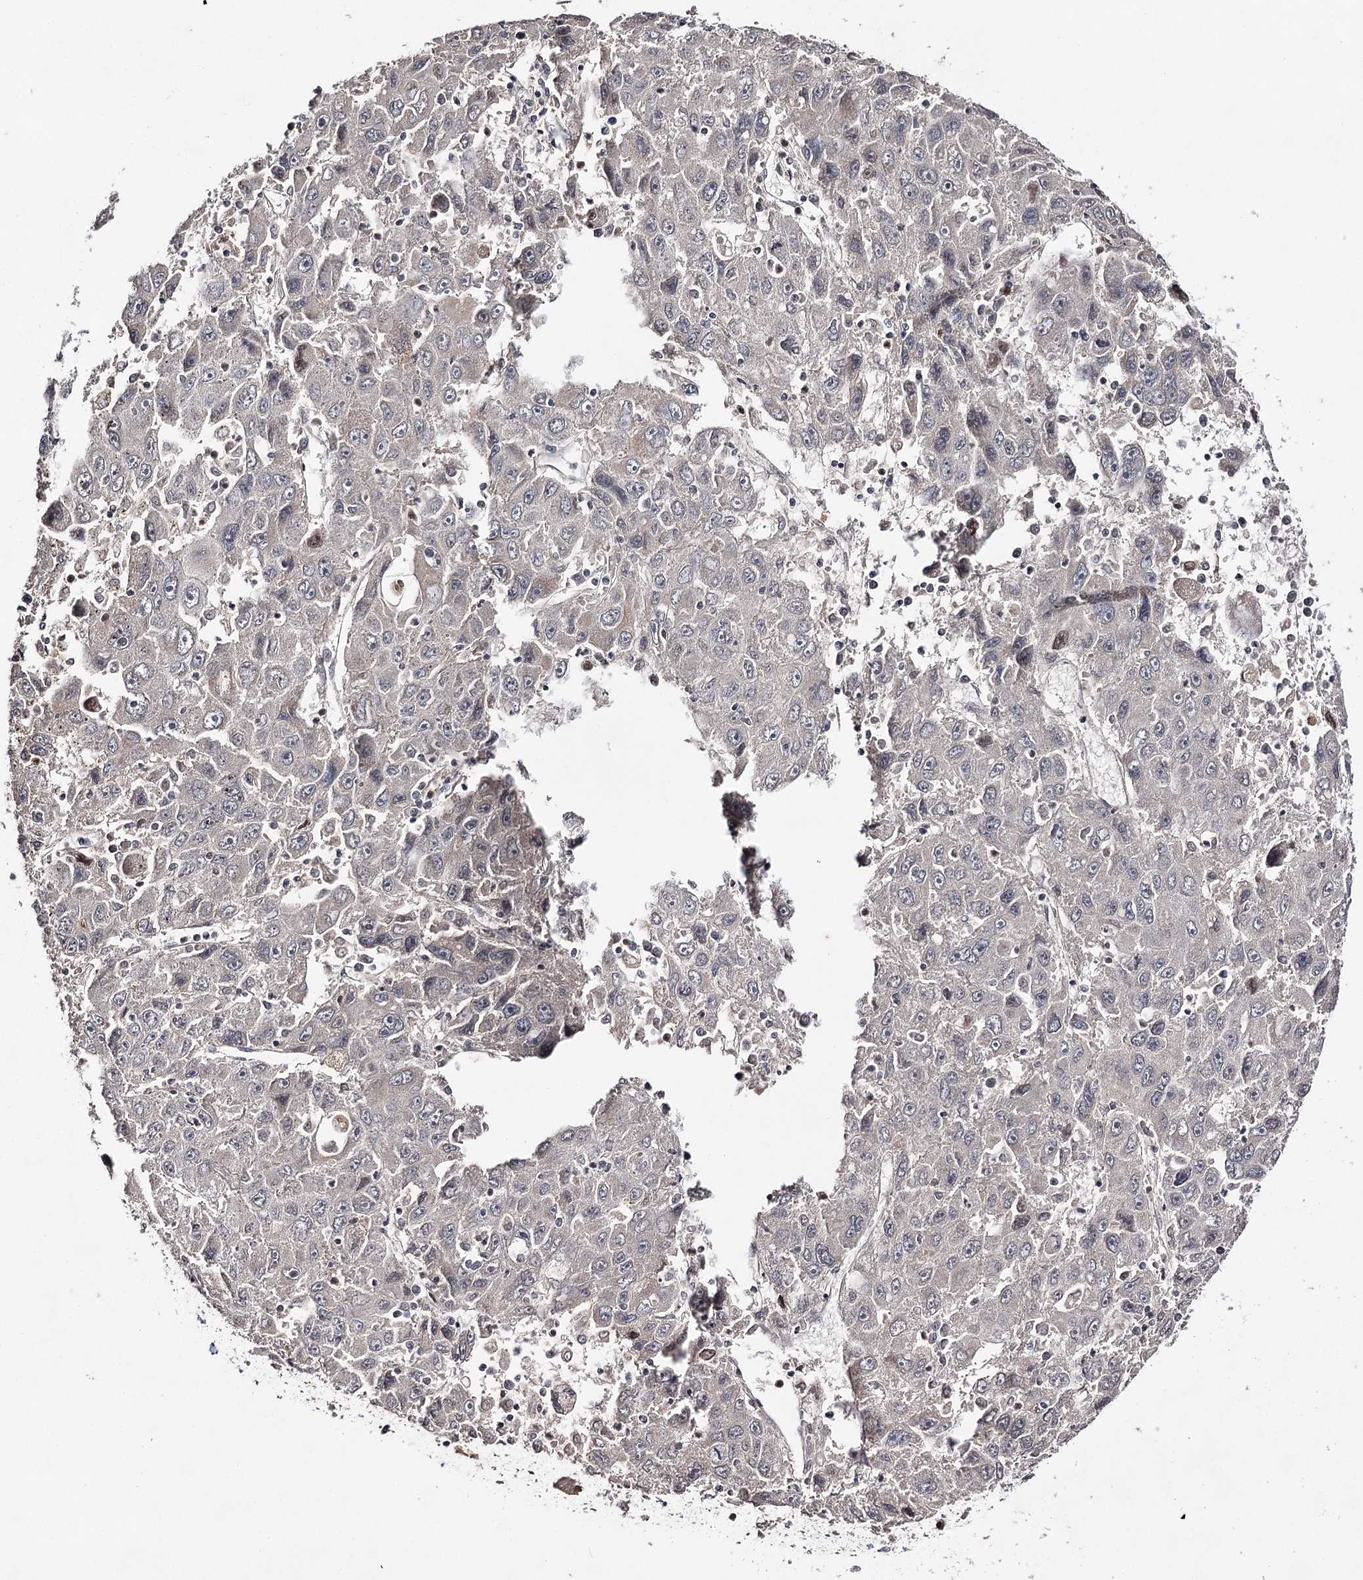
{"staining": {"intensity": "negative", "quantity": "none", "location": "none"}, "tissue": "liver cancer", "cell_type": "Tumor cells", "image_type": "cancer", "snomed": [{"axis": "morphology", "description": "Carcinoma, Hepatocellular, NOS"}, {"axis": "topography", "description": "Liver"}], "caption": "DAB (3,3'-diaminobenzidine) immunohistochemical staining of liver hepatocellular carcinoma exhibits no significant staining in tumor cells.", "gene": "SYNGR3", "patient": {"sex": "male", "age": 49}}